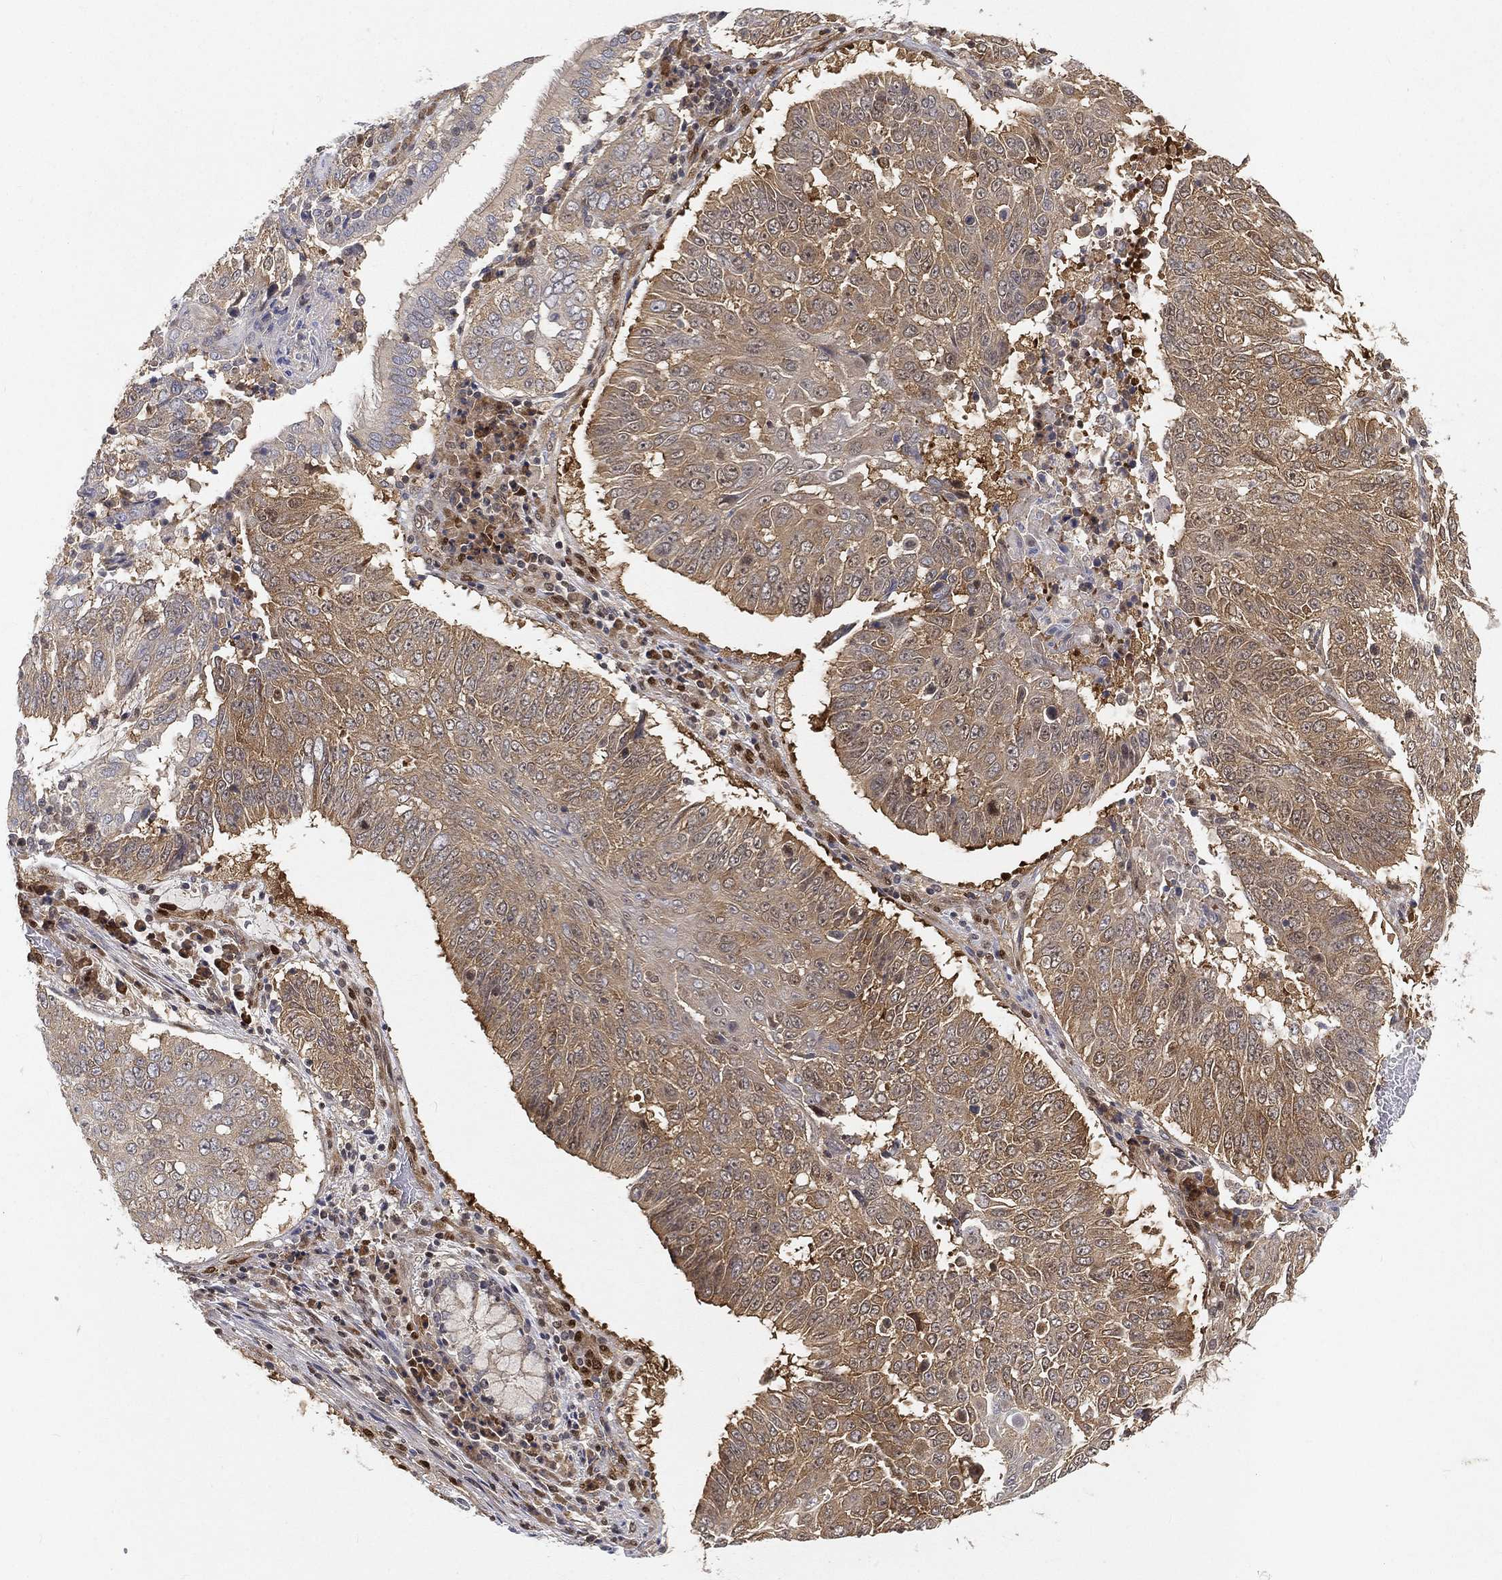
{"staining": {"intensity": "weak", "quantity": "<25%", "location": "cytoplasmic/membranous"}, "tissue": "lung cancer", "cell_type": "Tumor cells", "image_type": "cancer", "snomed": [{"axis": "morphology", "description": "Squamous cell carcinoma, NOS"}, {"axis": "topography", "description": "Lung"}], "caption": "This image is of lung cancer stained with immunohistochemistry to label a protein in brown with the nuclei are counter-stained blue. There is no expression in tumor cells. (DAB immunohistochemistry visualized using brightfield microscopy, high magnification).", "gene": "CRTC3", "patient": {"sex": "male", "age": 64}}